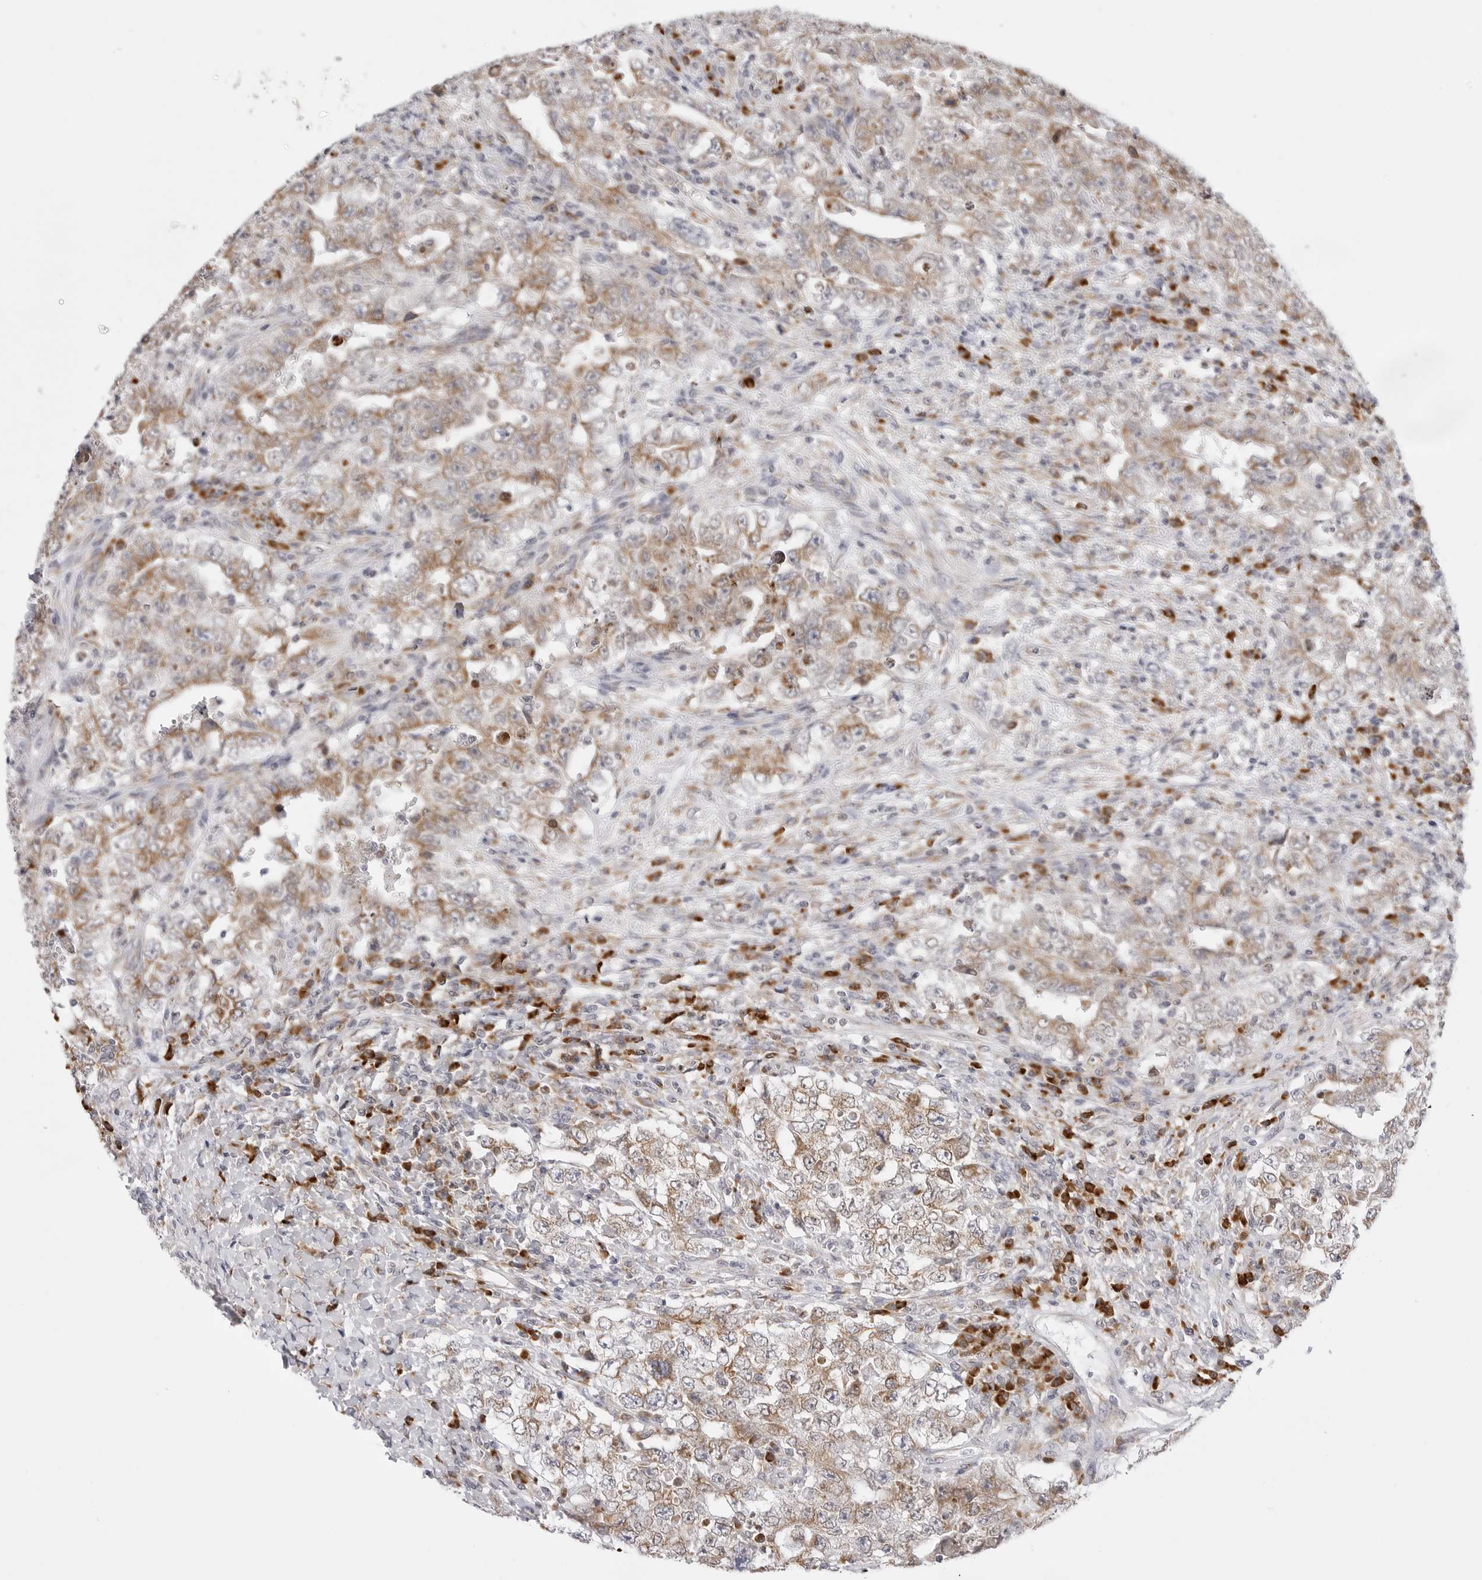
{"staining": {"intensity": "moderate", "quantity": ">75%", "location": "cytoplasmic/membranous"}, "tissue": "testis cancer", "cell_type": "Tumor cells", "image_type": "cancer", "snomed": [{"axis": "morphology", "description": "Carcinoma, Embryonal, NOS"}, {"axis": "topography", "description": "Testis"}], "caption": "Testis cancer (embryonal carcinoma) stained with immunohistochemistry (IHC) reveals moderate cytoplasmic/membranous expression in approximately >75% of tumor cells.", "gene": "RPN1", "patient": {"sex": "male", "age": 26}}